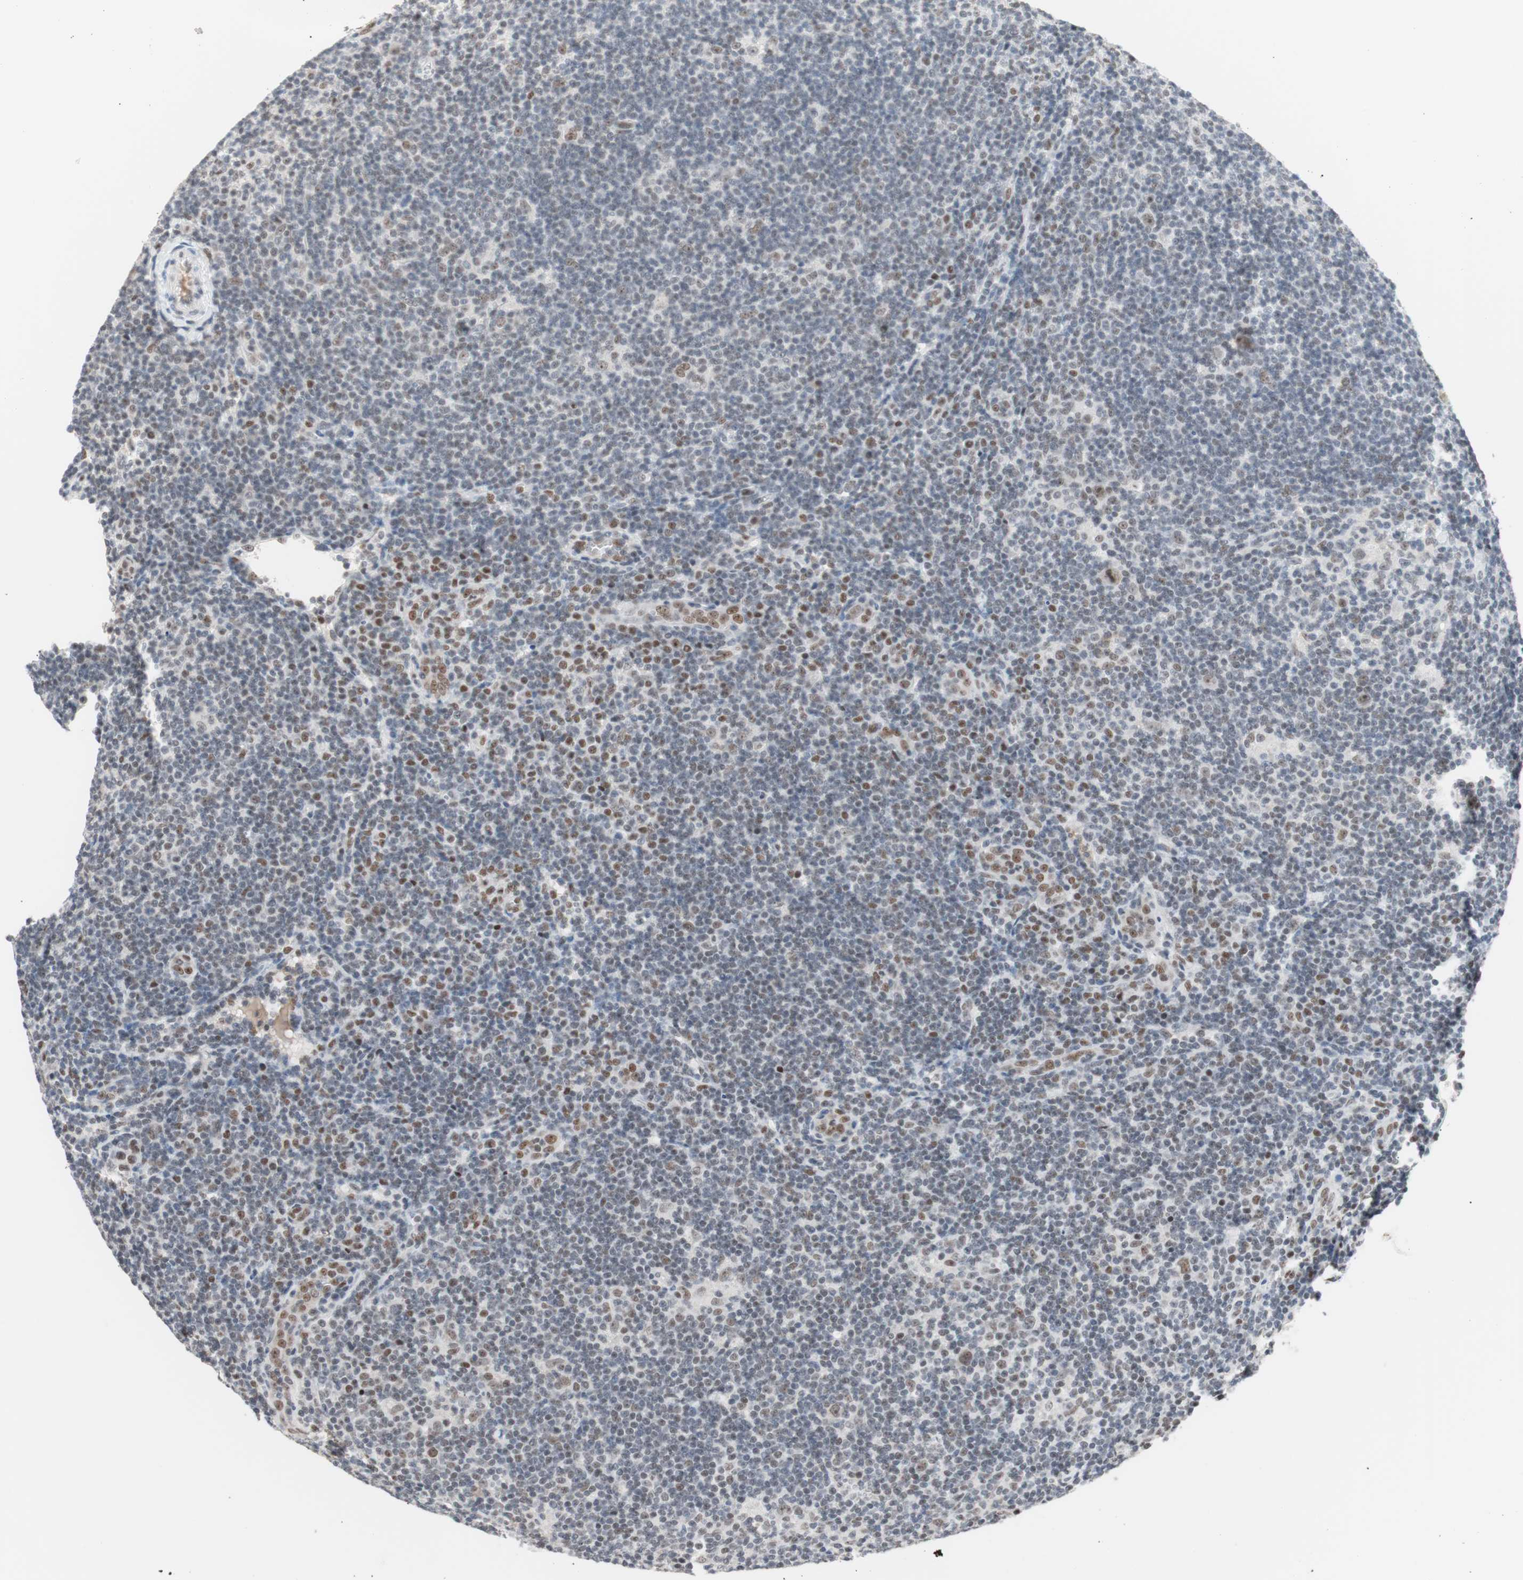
{"staining": {"intensity": "moderate", "quantity": ">75%", "location": "nuclear"}, "tissue": "lymphoma", "cell_type": "Tumor cells", "image_type": "cancer", "snomed": [{"axis": "morphology", "description": "Hodgkin's disease, NOS"}, {"axis": "topography", "description": "Lymph node"}], "caption": "This is a micrograph of immunohistochemistry staining of lymphoma, which shows moderate positivity in the nuclear of tumor cells.", "gene": "LIG3", "patient": {"sex": "female", "age": 57}}